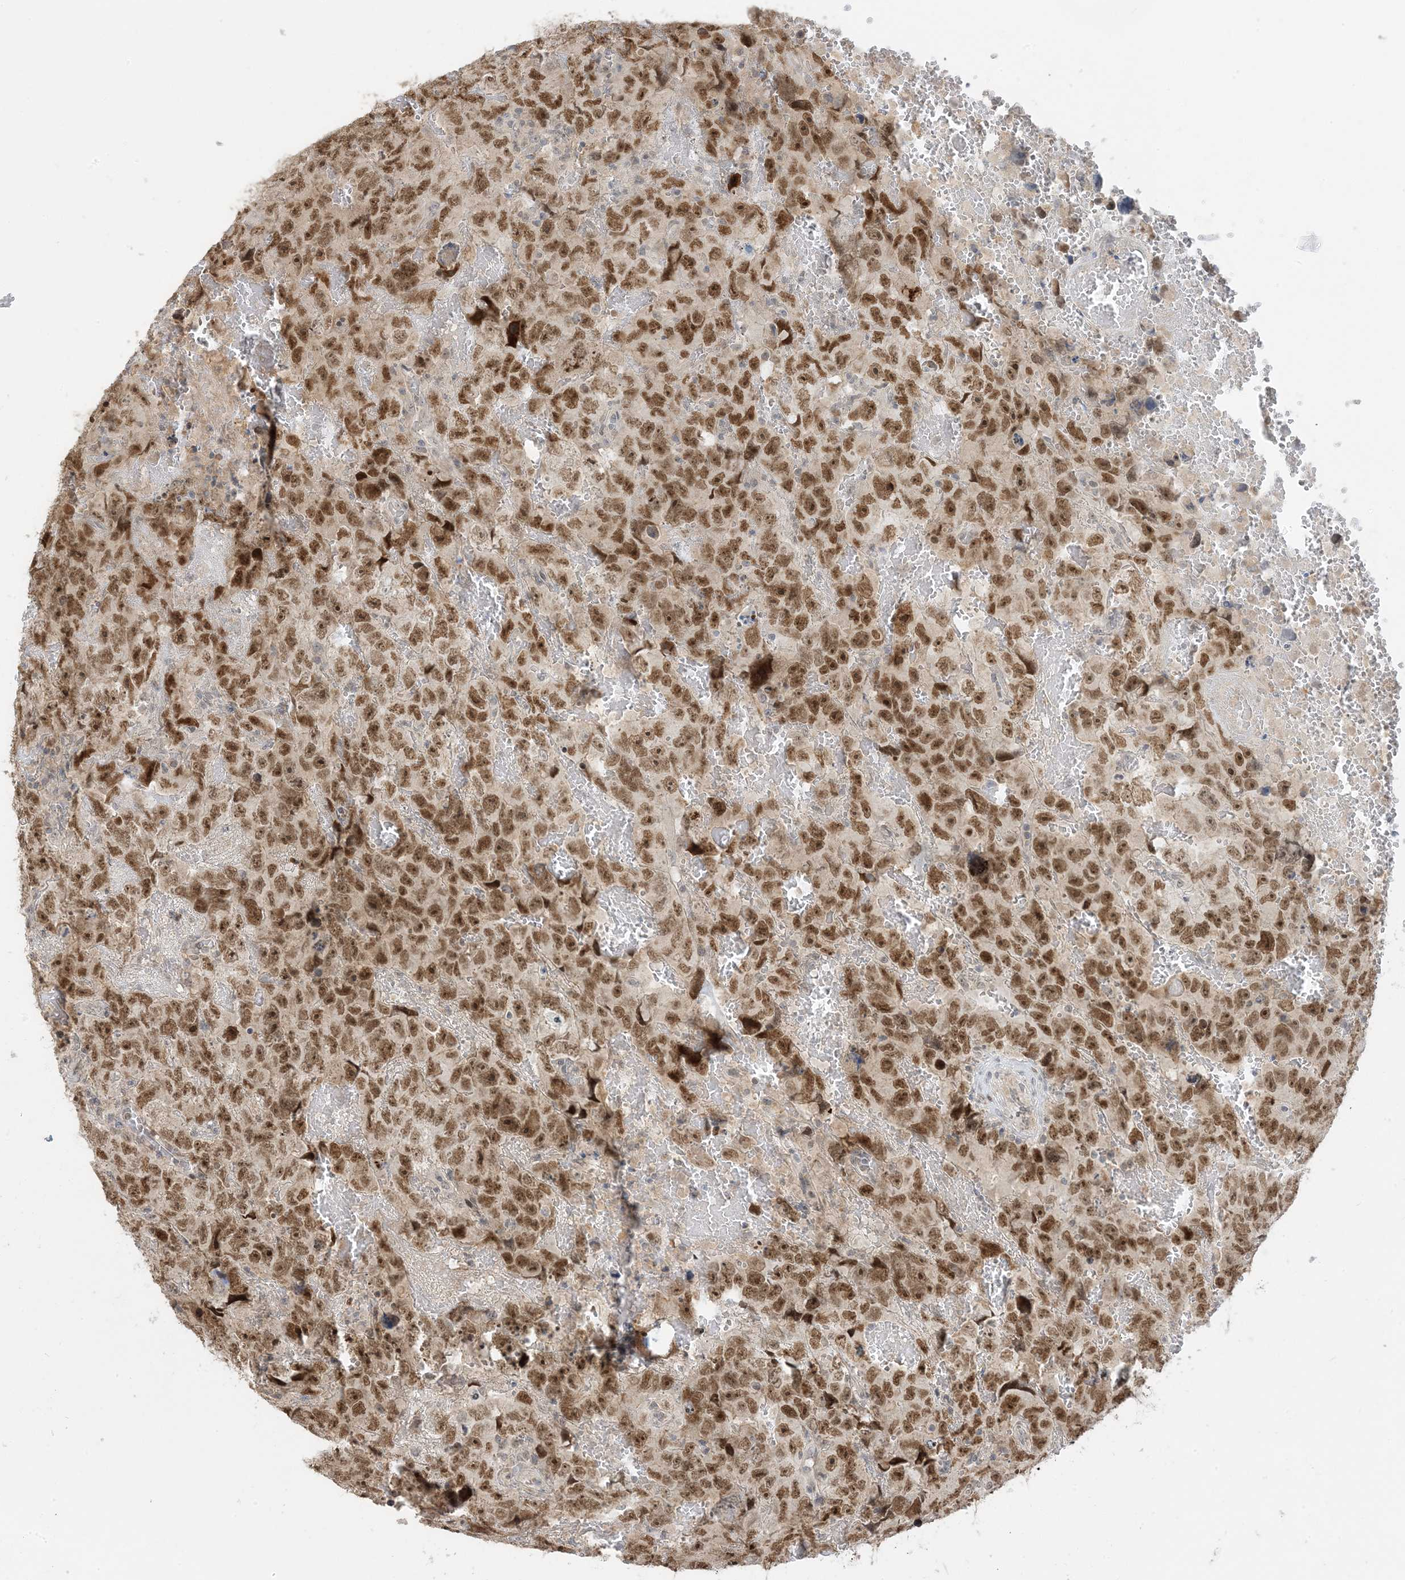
{"staining": {"intensity": "moderate", "quantity": ">75%", "location": "nuclear"}, "tissue": "testis cancer", "cell_type": "Tumor cells", "image_type": "cancer", "snomed": [{"axis": "morphology", "description": "Carcinoma, Embryonal, NOS"}, {"axis": "topography", "description": "Testis"}], "caption": "This photomicrograph exhibits testis cancer (embryonal carcinoma) stained with immunohistochemistry to label a protein in brown. The nuclear of tumor cells show moderate positivity for the protein. Nuclei are counter-stained blue.", "gene": "PRRT3", "patient": {"sex": "male", "age": 45}}